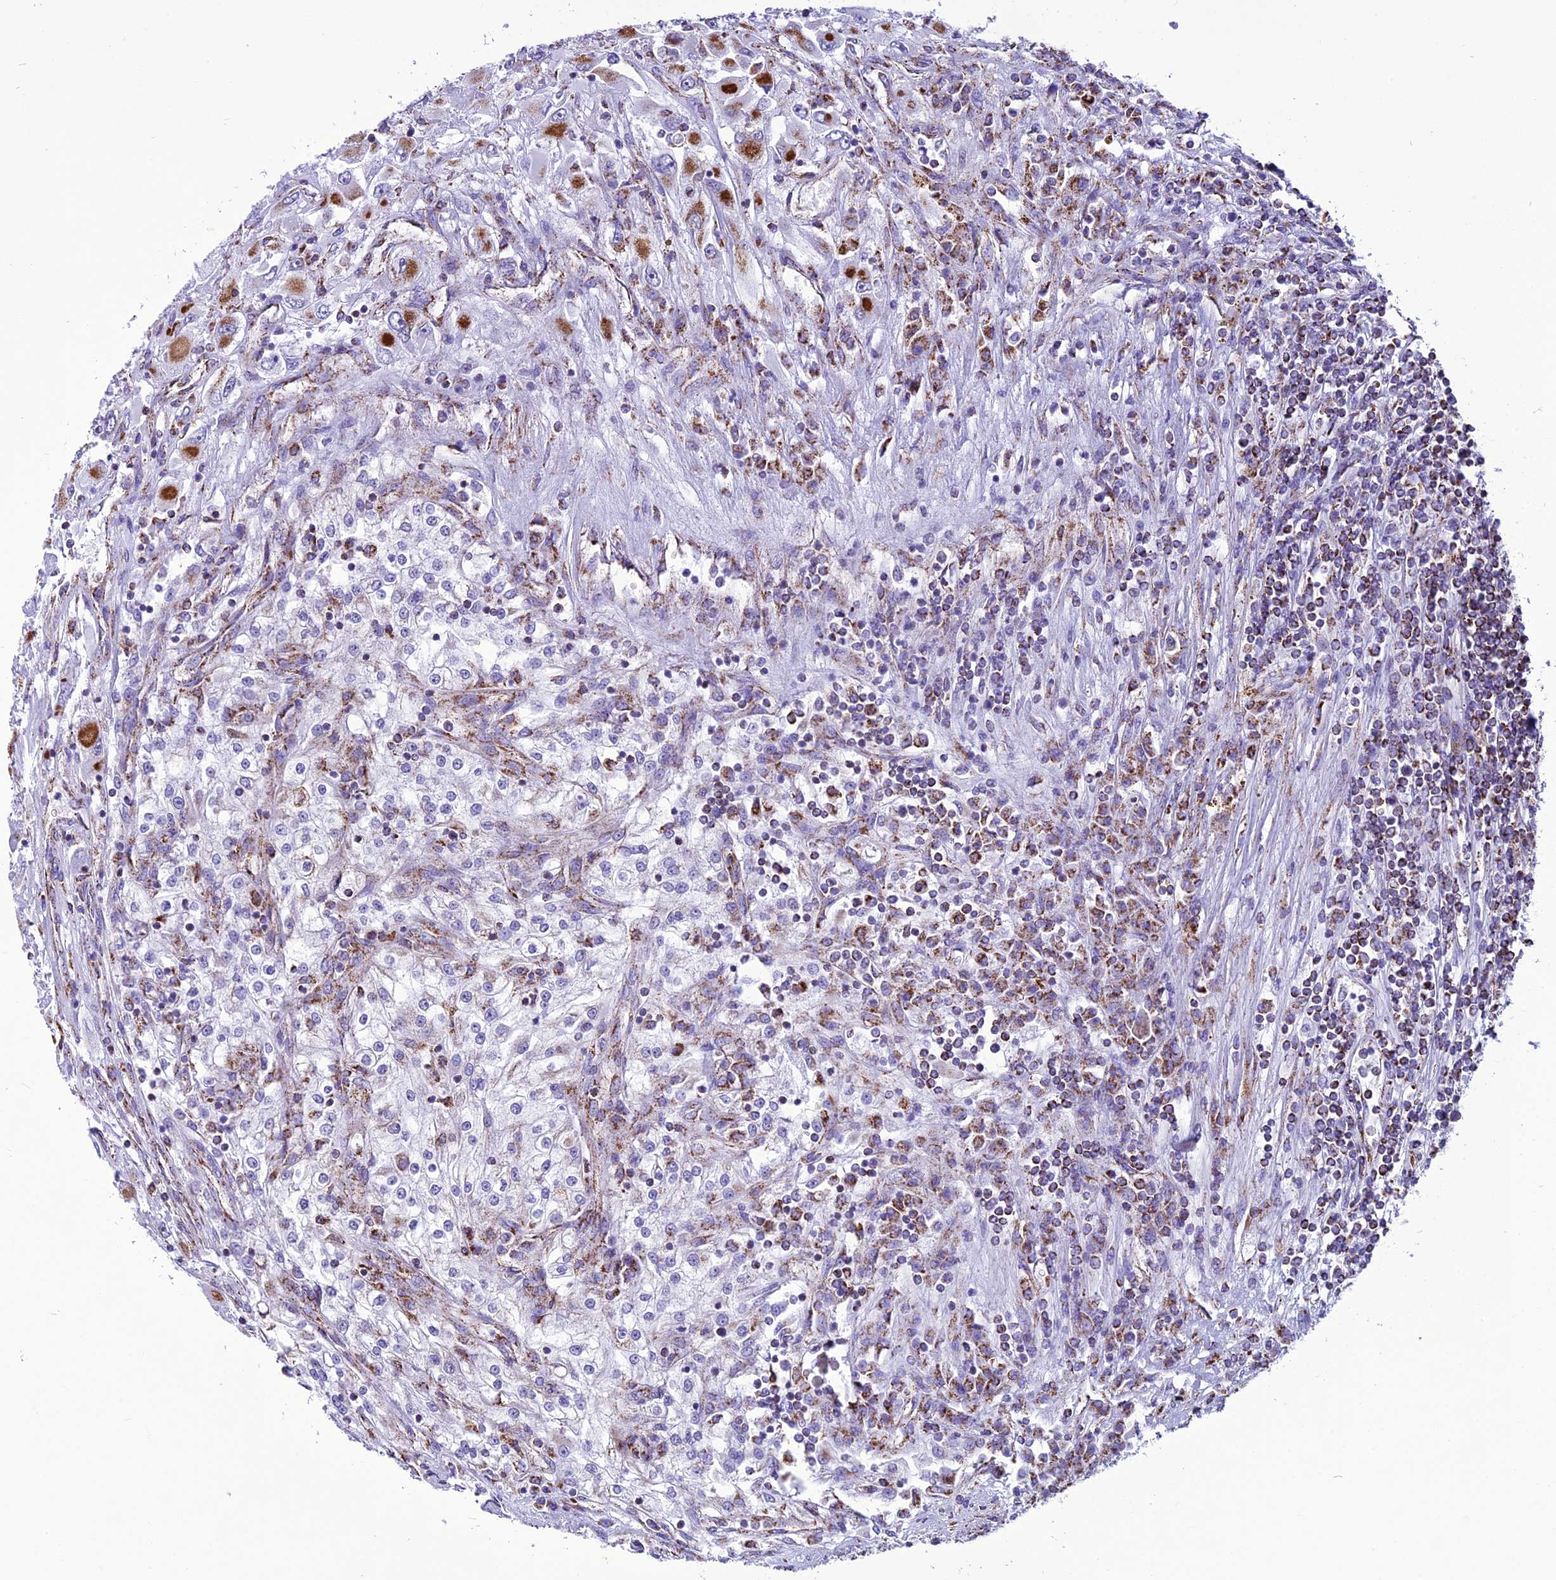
{"staining": {"intensity": "strong", "quantity": "<25%", "location": "cytoplasmic/membranous"}, "tissue": "renal cancer", "cell_type": "Tumor cells", "image_type": "cancer", "snomed": [{"axis": "morphology", "description": "Adenocarcinoma, NOS"}, {"axis": "topography", "description": "Kidney"}], "caption": "A medium amount of strong cytoplasmic/membranous expression is identified in approximately <25% of tumor cells in renal cancer tissue.", "gene": "ICA1L", "patient": {"sex": "female", "age": 52}}